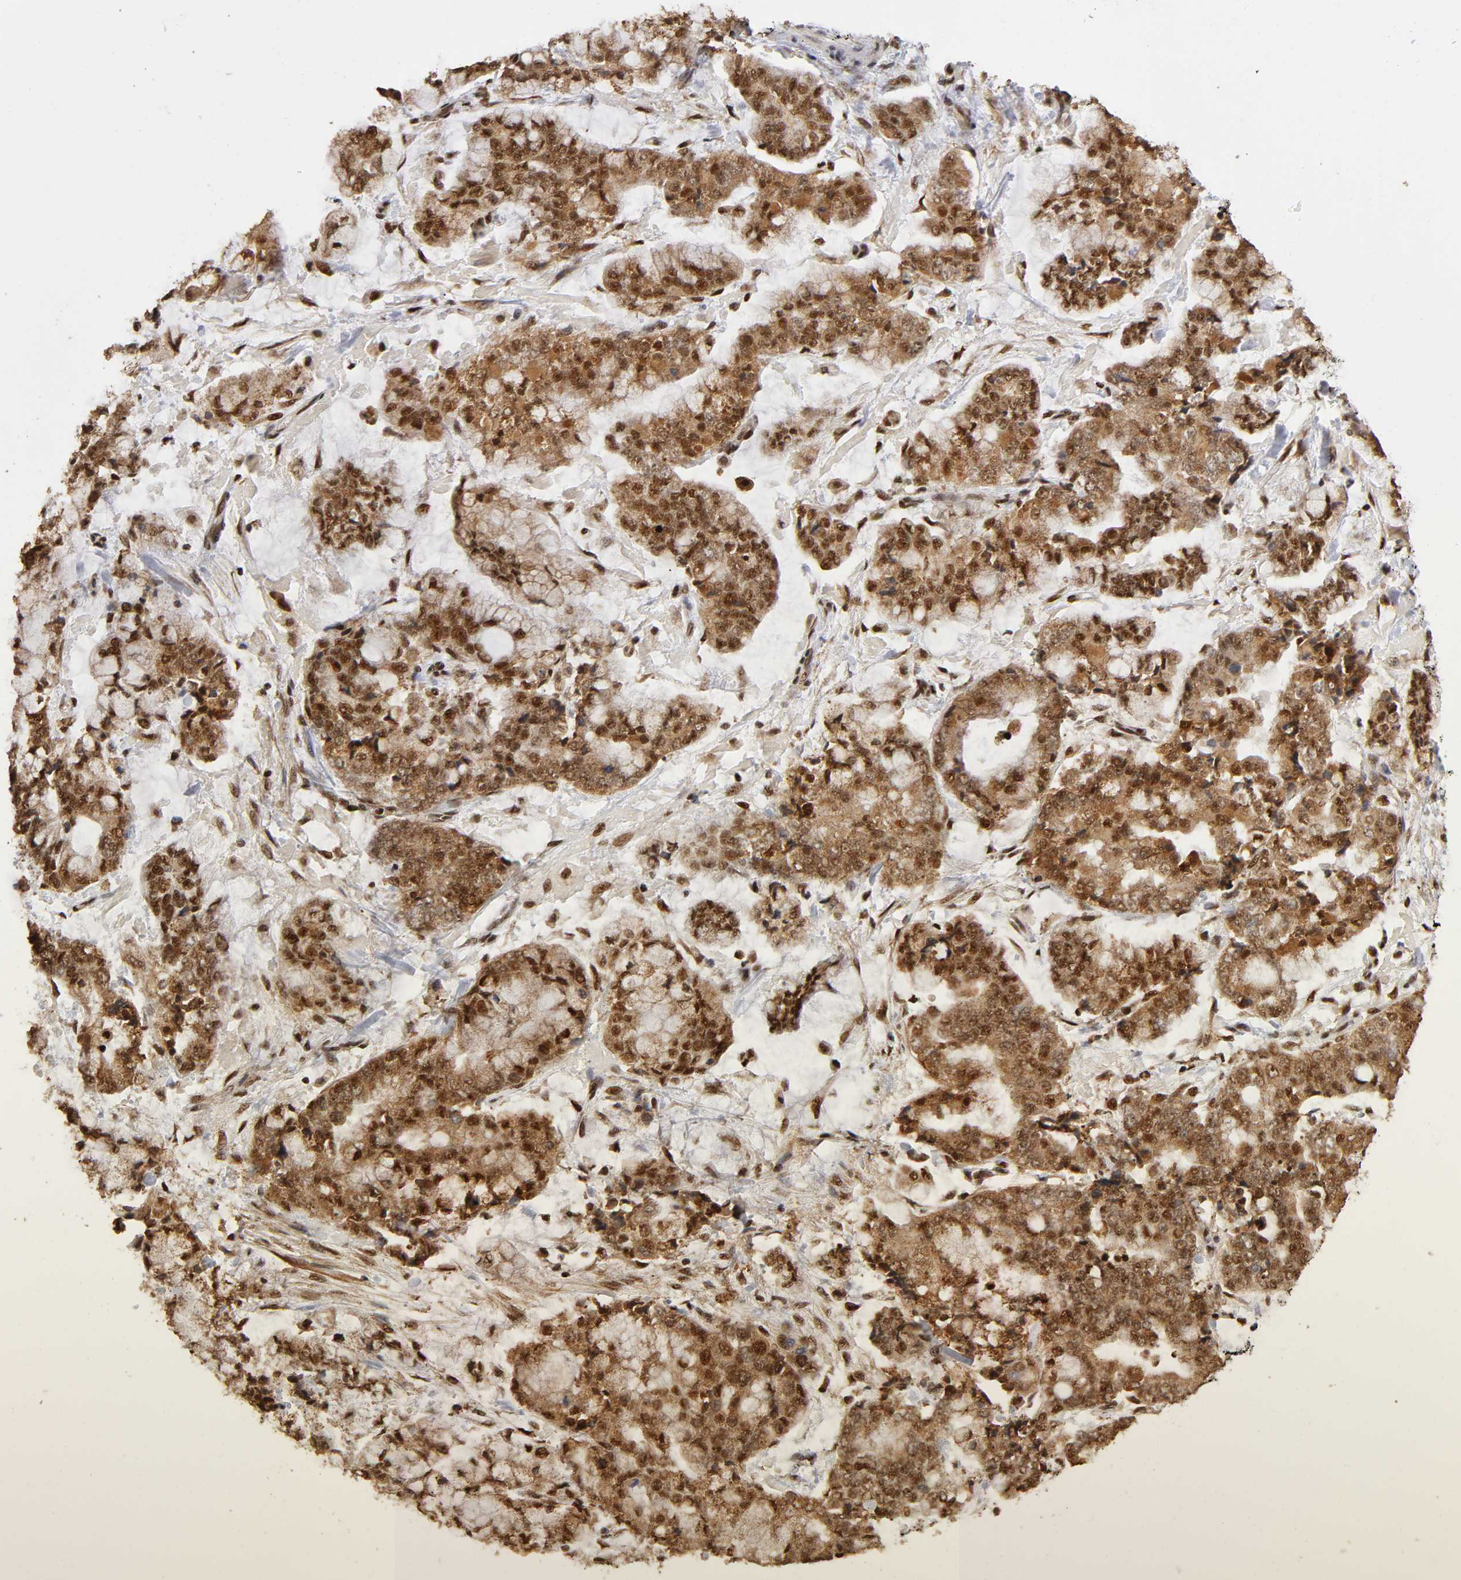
{"staining": {"intensity": "strong", "quantity": ">75%", "location": "cytoplasmic/membranous,nuclear"}, "tissue": "stomach cancer", "cell_type": "Tumor cells", "image_type": "cancer", "snomed": [{"axis": "morphology", "description": "Normal tissue, NOS"}, {"axis": "morphology", "description": "Adenocarcinoma, NOS"}, {"axis": "topography", "description": "Stomach, upper"}, {"axis": "topography", "description": "Stomach"}], "caption": "Human stomach adenocarcinoma stained with a protein marker reveals strong staining in tumor cells.", "gene": "RNF122", "patient": {"sex": "male", "age": 76}}